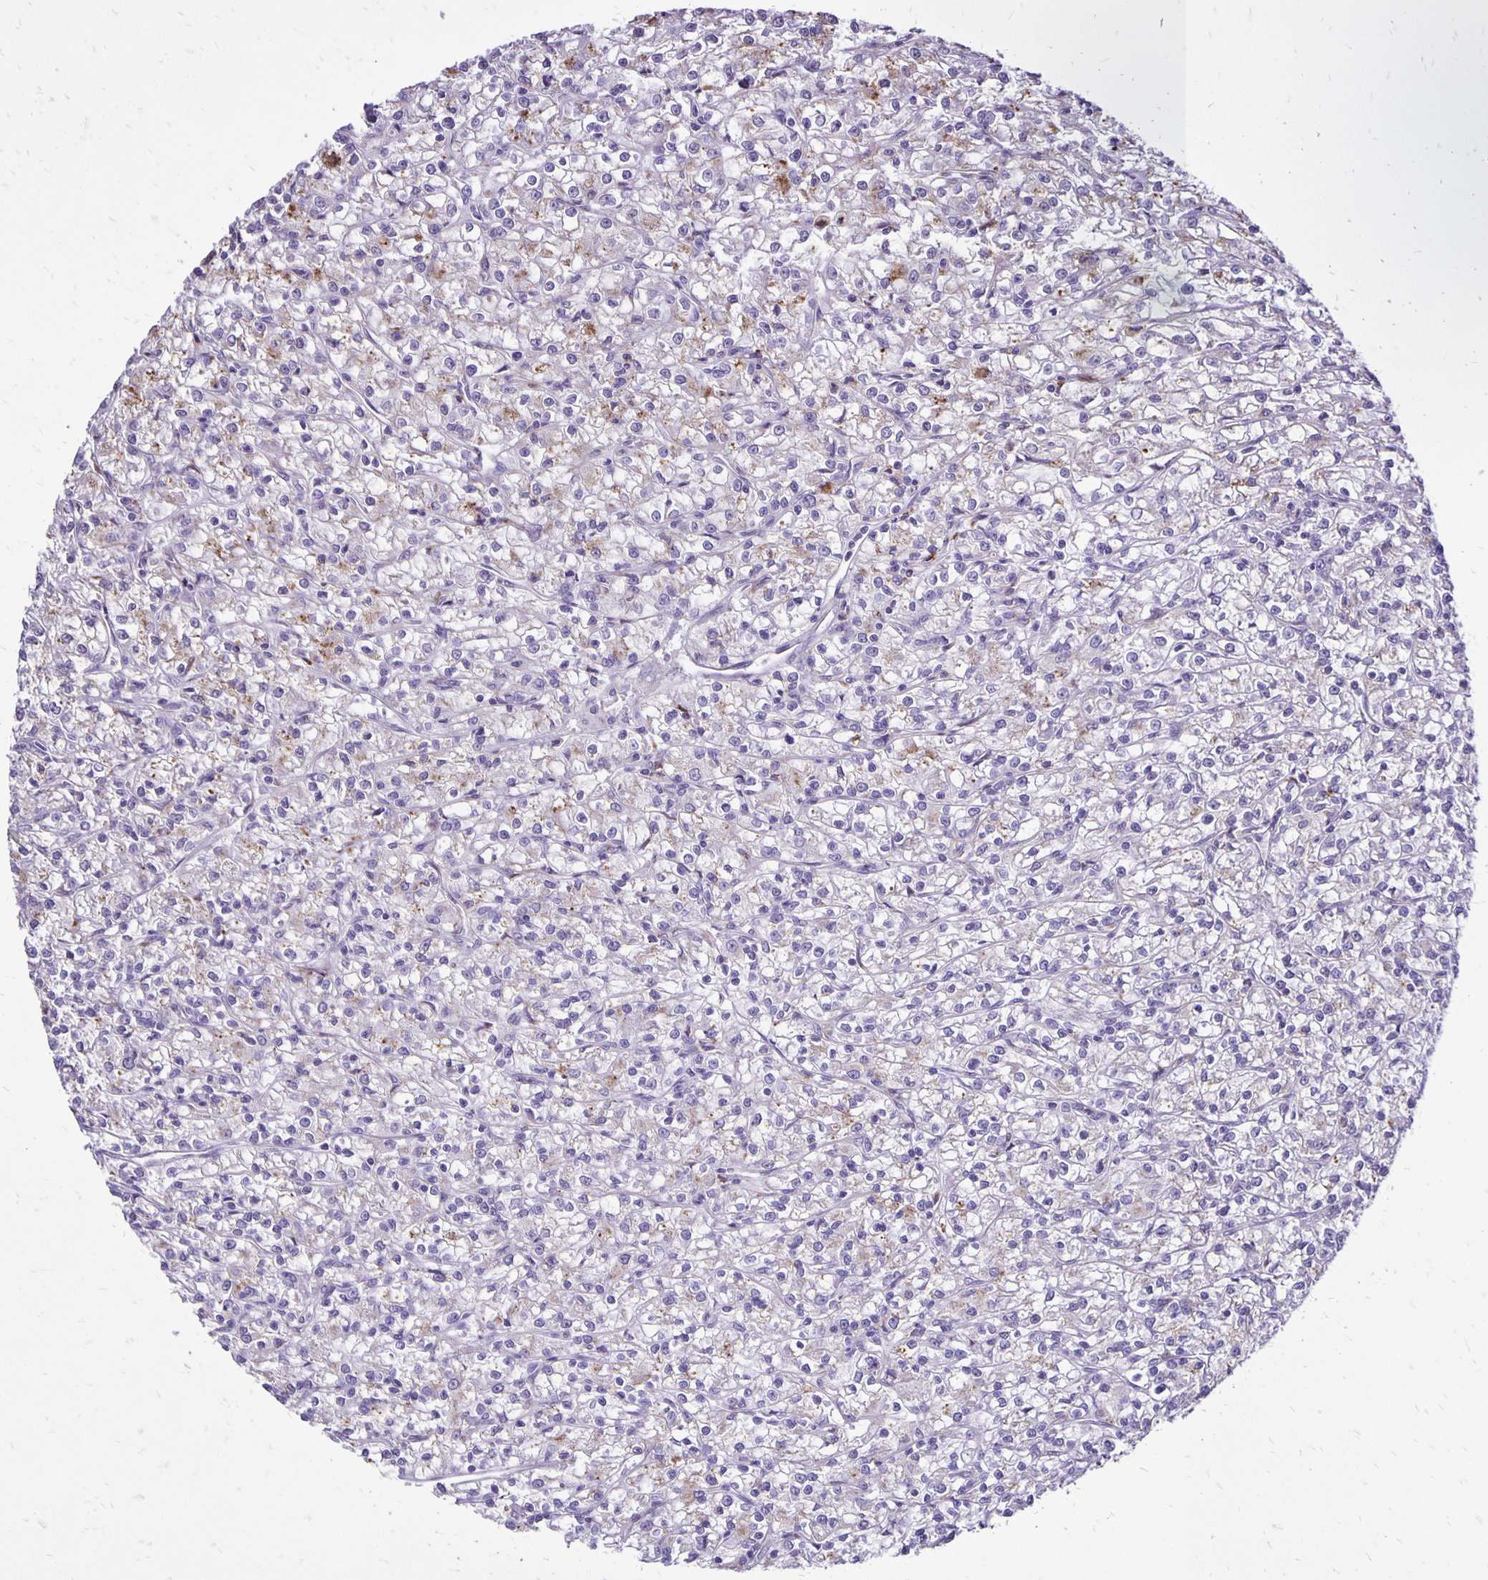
{"staining": {"intensity": "weak", "quantity": "<25%", "location": "cytoplasmic/membranous"}, "tissue": "renal cancer", "cell_type": "Tumor cells", "image_type": "cancer", "snomed": [{"axis": "morphology", "description": "Adenocarcinoma, NOS"}, {"axis": "topography", "description": "Kidney"}], "caption": "The IHC histopathology image has no significant positivity in tumor cells of renal cancer (adenocarcinoma) tissue.", "gene": "EIF5A", "patient": {"sex": "female", "age": 59}}